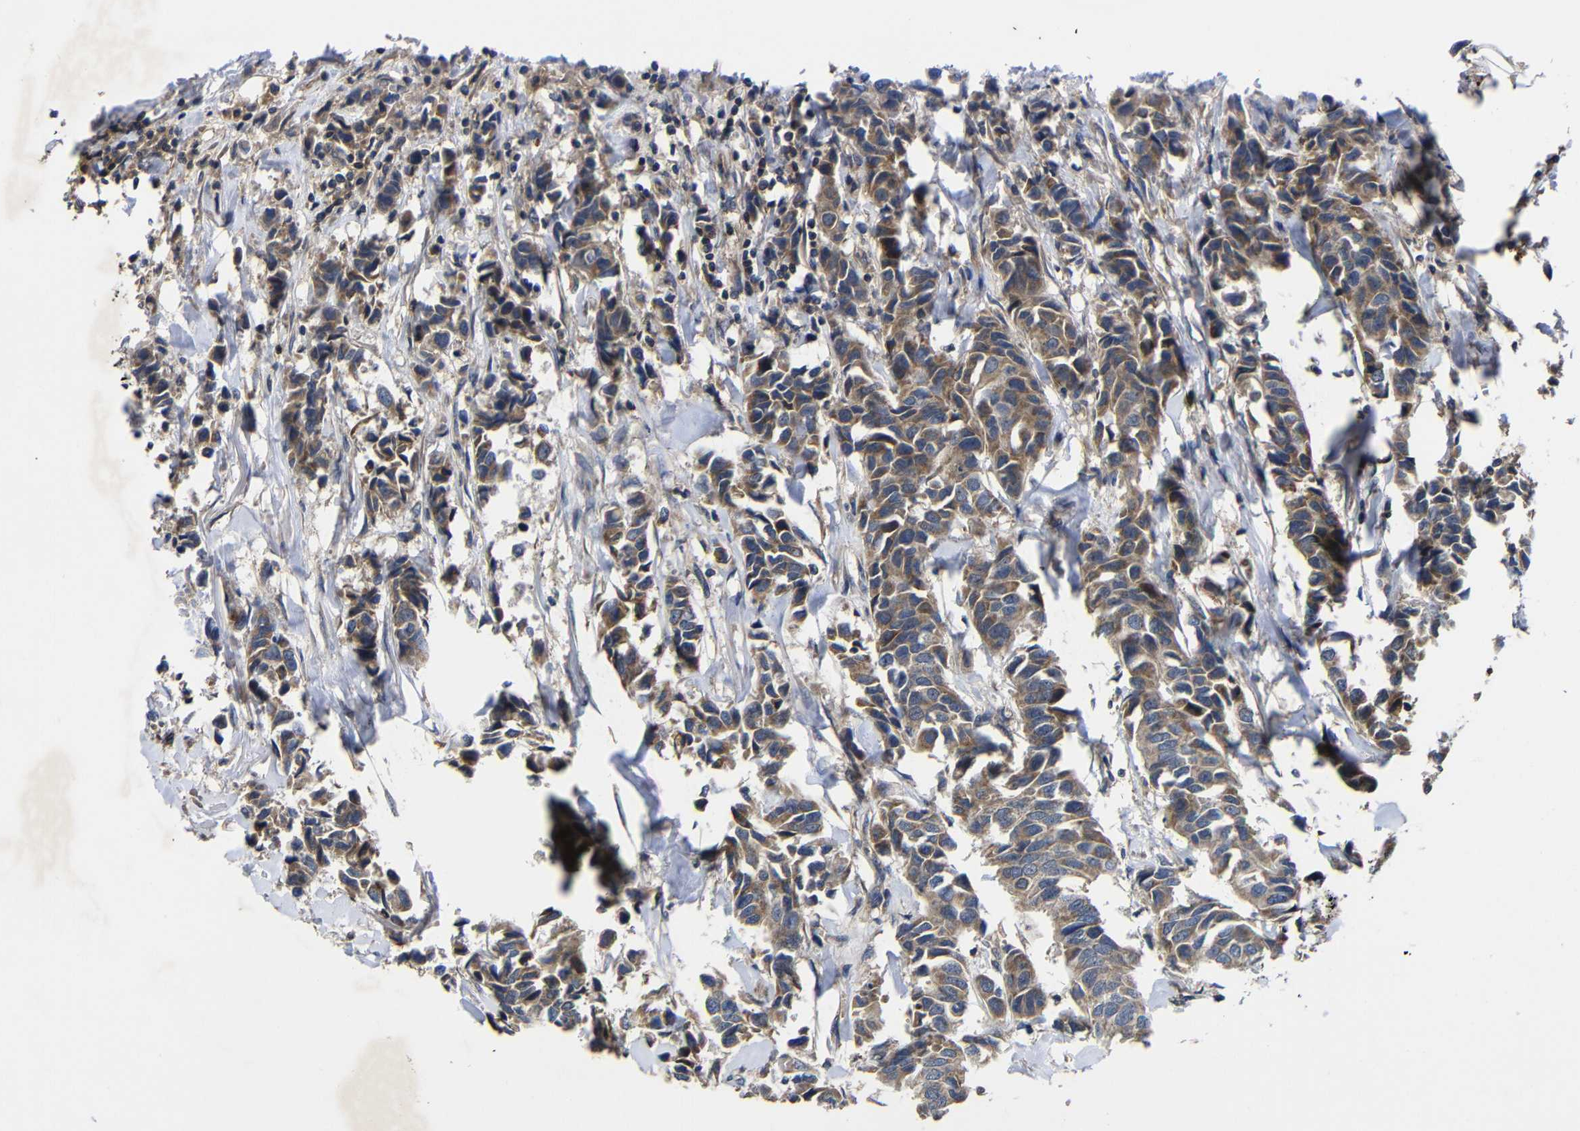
{"staining": {"intensity": "moderate", "quantity": ">75%", "location": "cytoplasmic/membranous"}, "tissue": "breast cancer", "cell_type": "Tumor cells", "image_type": "cancer", "snomed": [{"axis": "morphology", "description": "Duct carcinoma"}, {"axis": "topography", "description": "Breast"}], "caption": "Invasive ductal carcinoma (breast) stained for a protein displays moderate cytoplasmic/membranous positivity in tumor cells.", "gene": "LPAR5", "patient": {"sex": "female", "age": 80}}